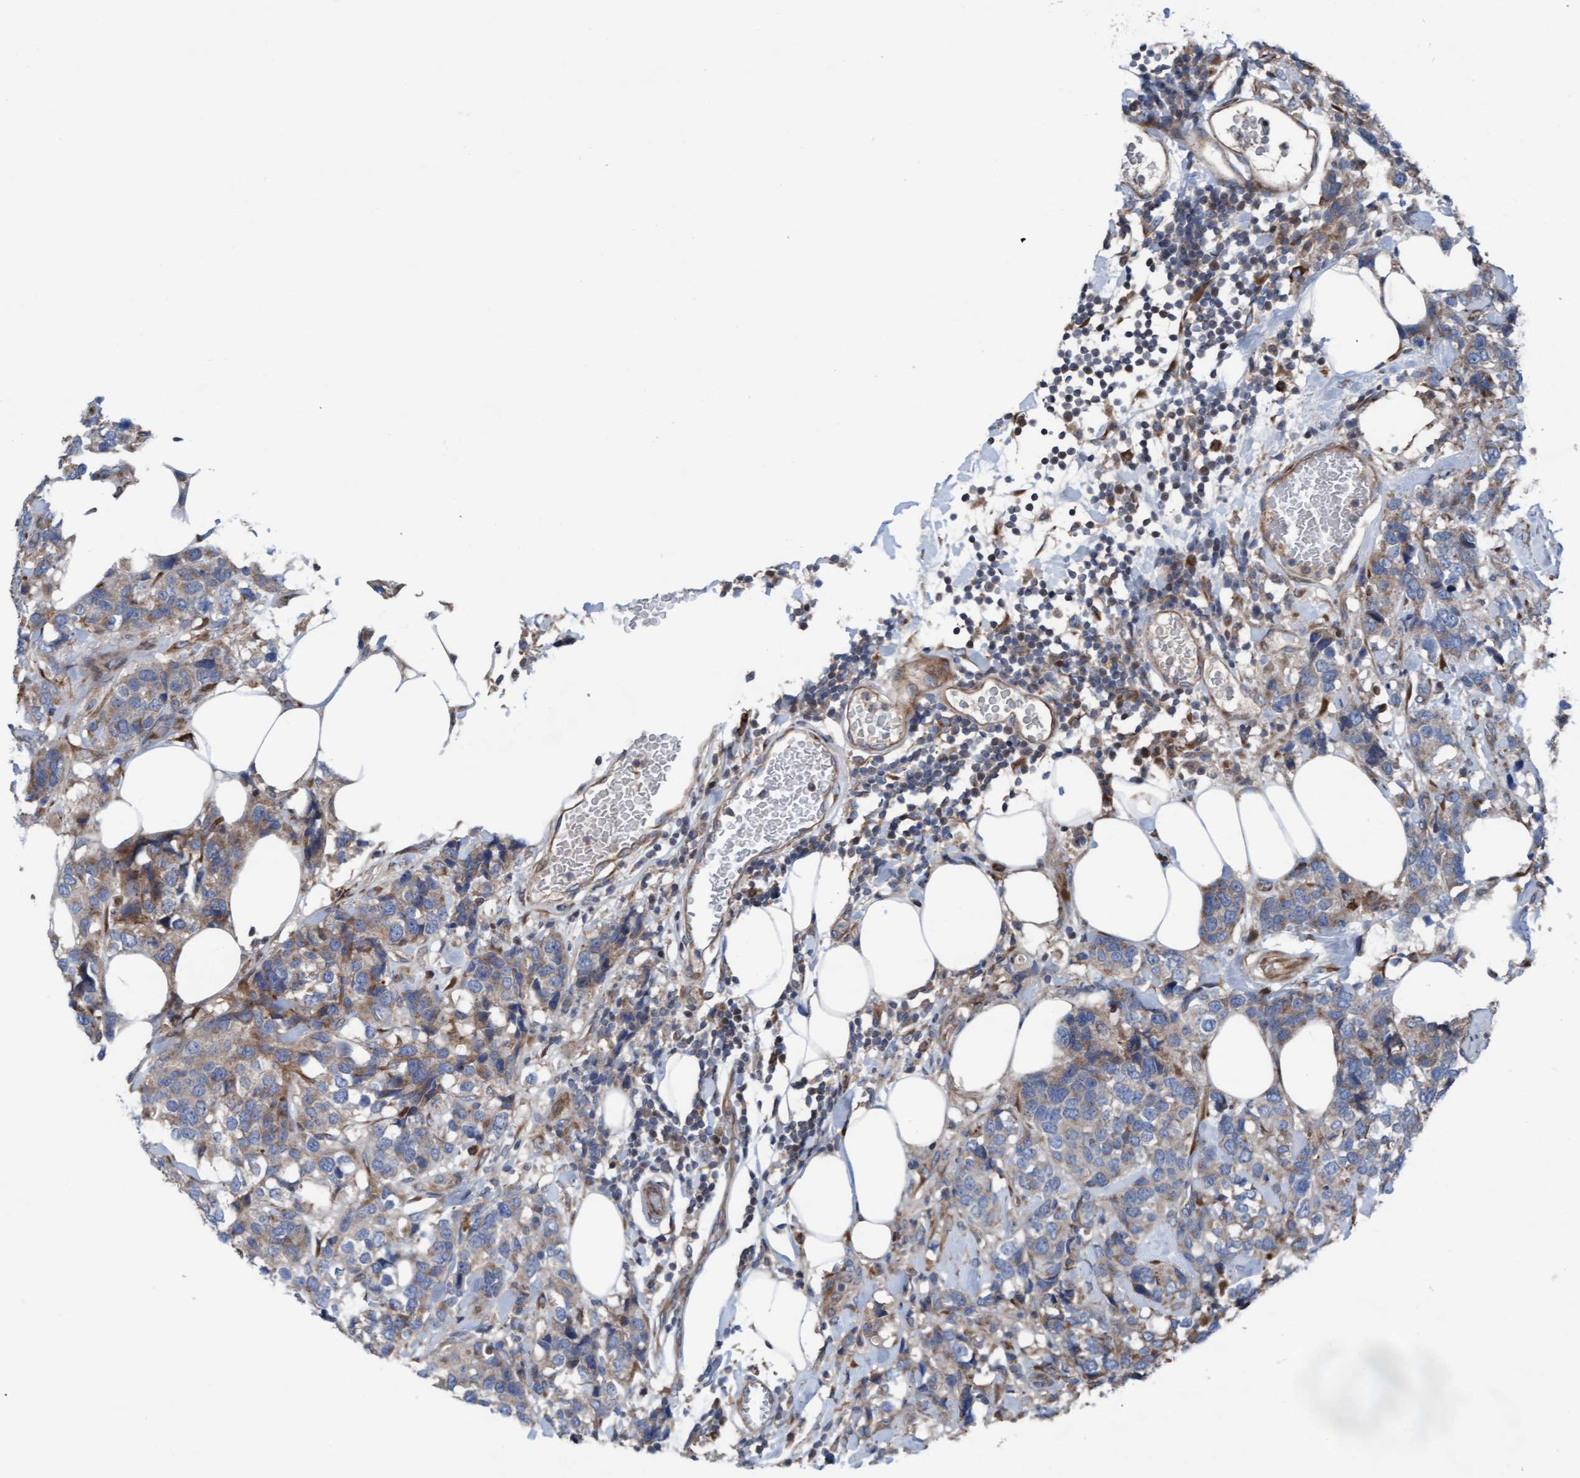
{"staining": {"intensity": "weak", "quantity": ">75%", "location": "cytoplasmic/membranous"}, "tissue": "breast cancer", "cell_type": "Tumor cells", "image_type": "cancer", "snomed": [{"axis": "morphology", "description": "Lobular carcinoma"}, {"axis": "topography", "description": "Breast"}], "caption": "A low amount of weak cytoplasmic/membranous staining is identified in about >75% of tumor cells in lobular carcinoma (breast) tissue.", "gene": "KLHL26", "patient": {"sex": "female", "age": 59}}